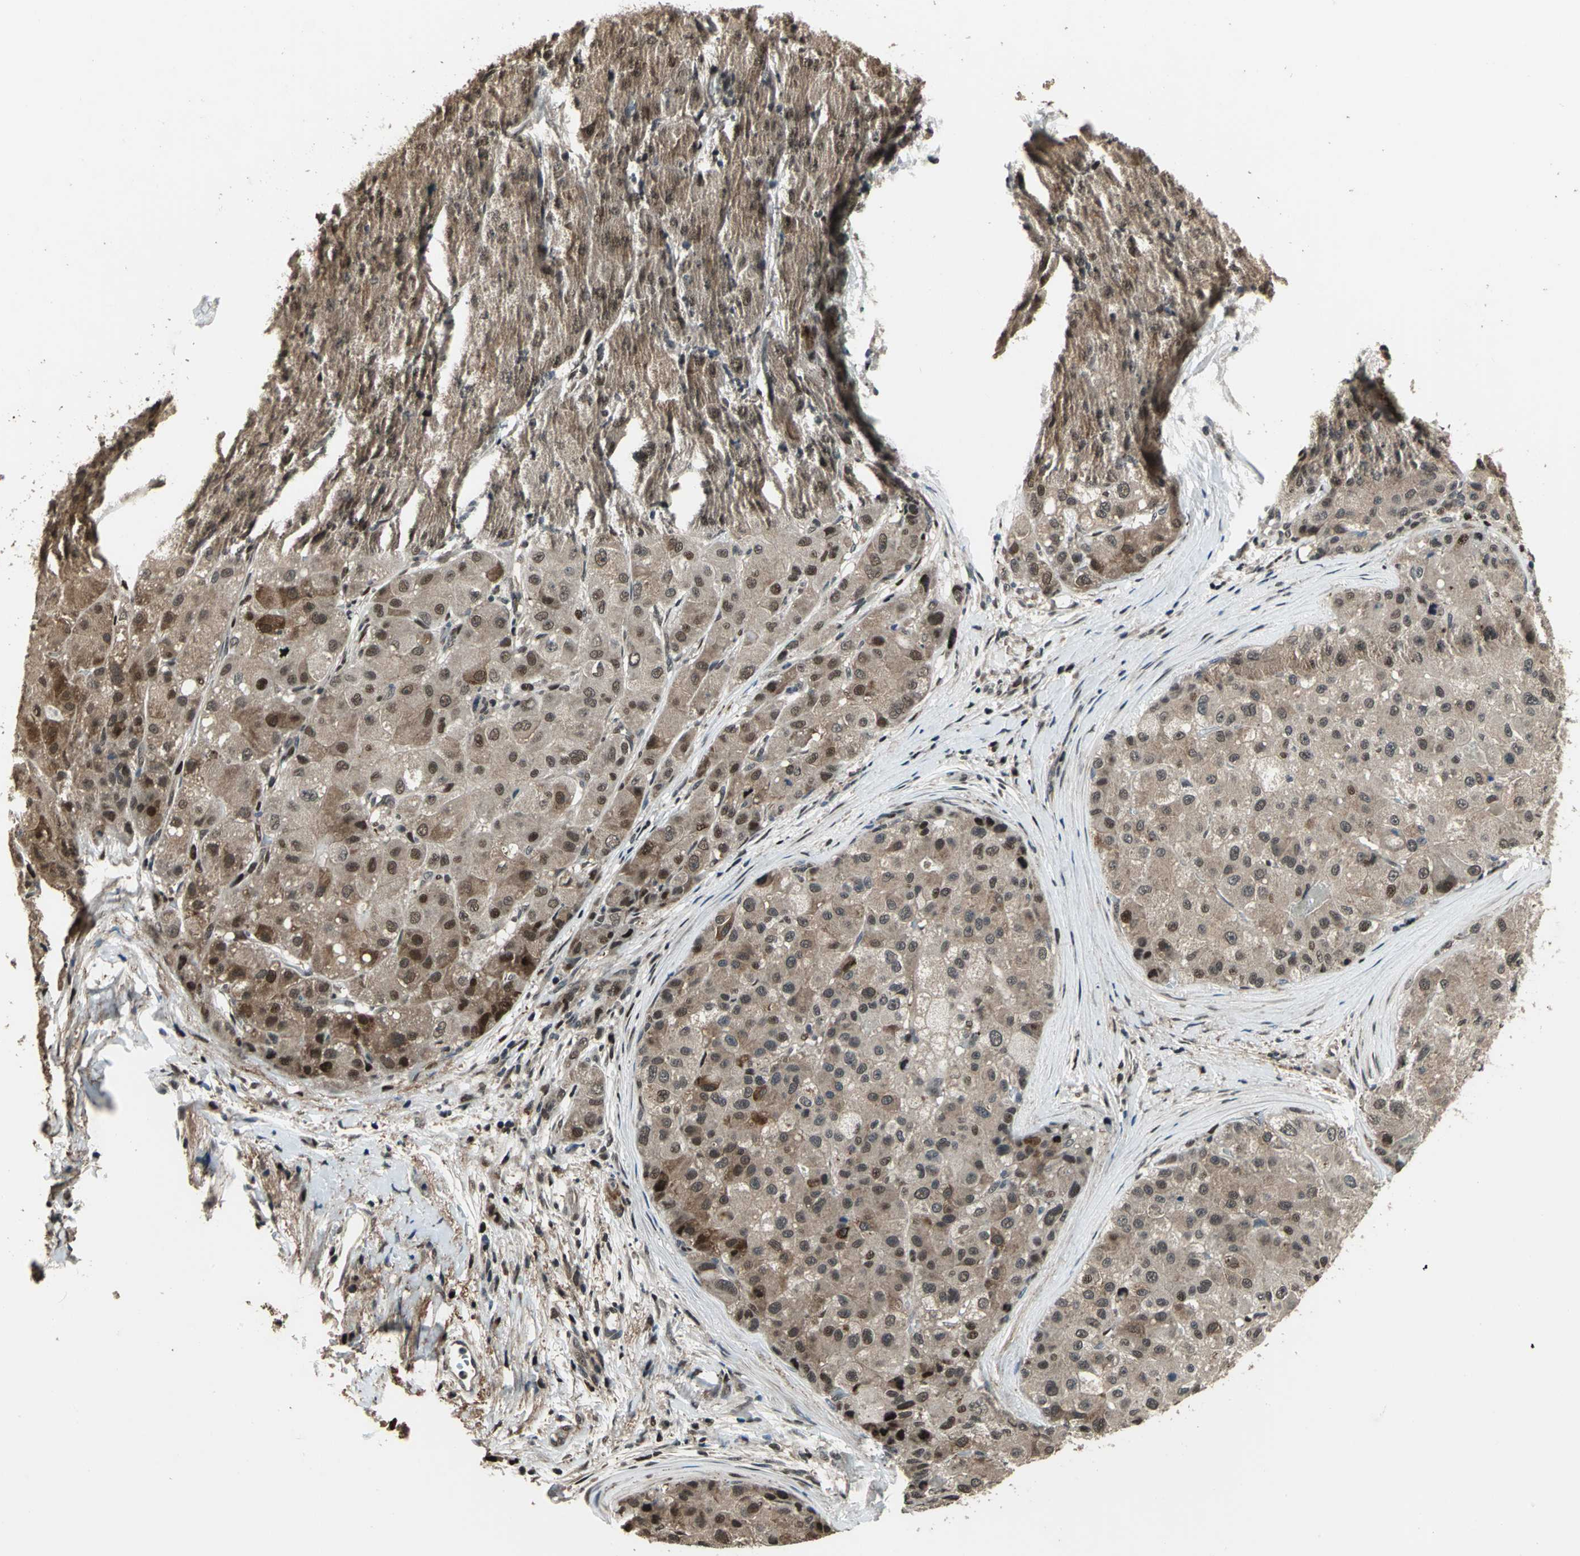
{"staining": {"intensity": "moderate", "quantity": "25%-75%", "location": "nuclear"}, "tissue": "liver cancer", "cell_type": "Tumor cells", "image_type": "cancer", "snomed": [{"axis": "morphology", "description": "Carcinoma, Hepatocellular, NOS"}, {"axis": "topography", "description": "Liver"}], "caption": "Immunohistochemistry image of liver cancer stained for a protein (brown), which displays medium levels of moderate nuclear expression in about 25%-75% of tumor cells.", "gene": "MIS18BP1", "patient": {"sex": "male", "age": 80}}